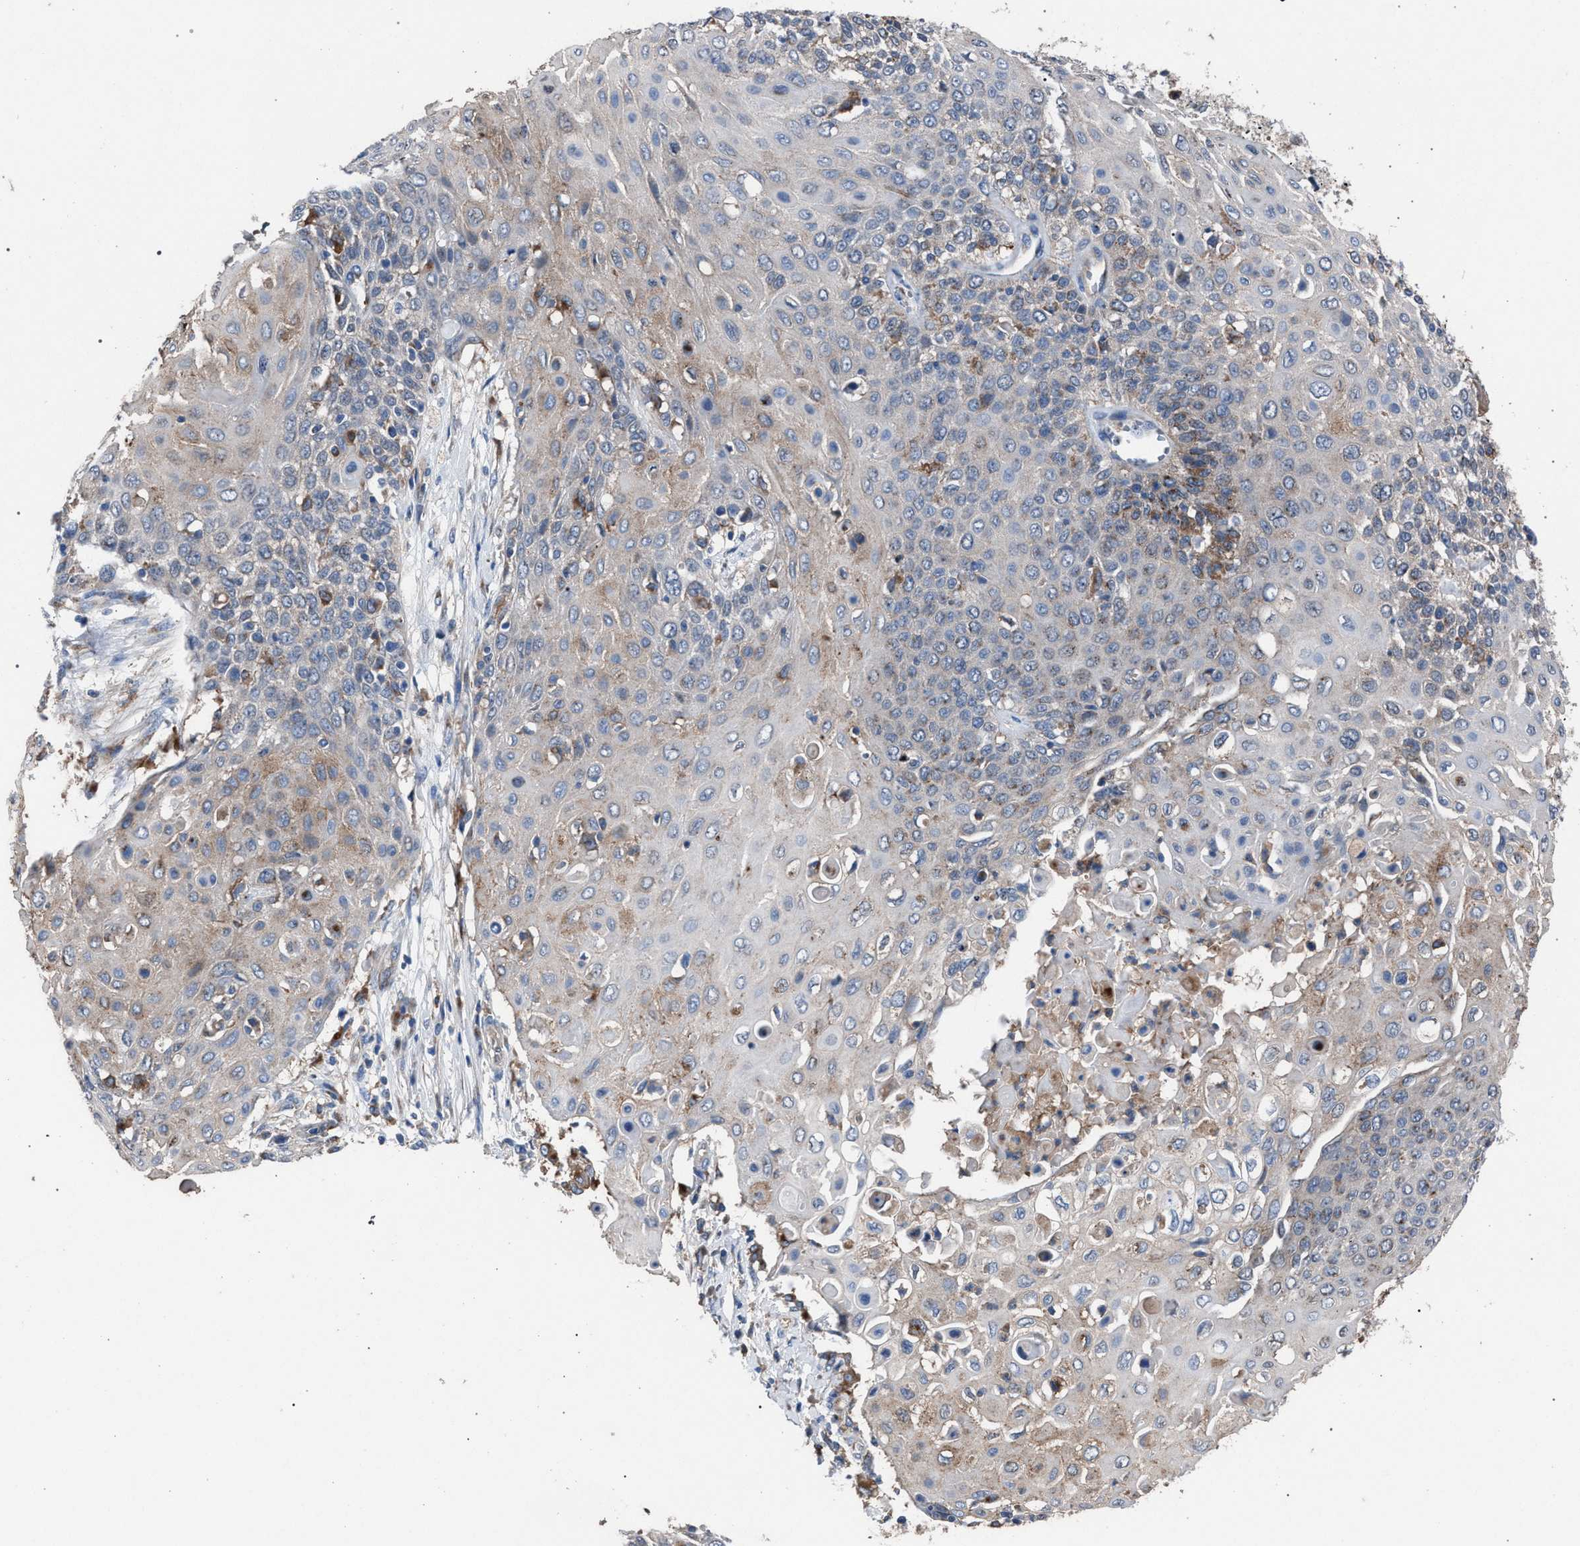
{"staining": {"intensity": "weak", "quantity": "25%-75%", "location": "cytoplasmic/membranous"}, "tissue": "cervical cancer", "cell_type": "Tumor cells", "image_type": "cancer", "snomed": [{"axis": "morphology", "description": "Squamous cell carcinoma, NOS"}, {"axis": "topography", "description": "Cervix"}], "caption": "Human cervical cancer stained with a protein marker demonstrates weak staining in tumor cells.", "gene": "ATP6V0A1", "patient": {"sex": "female", "age": 39}}